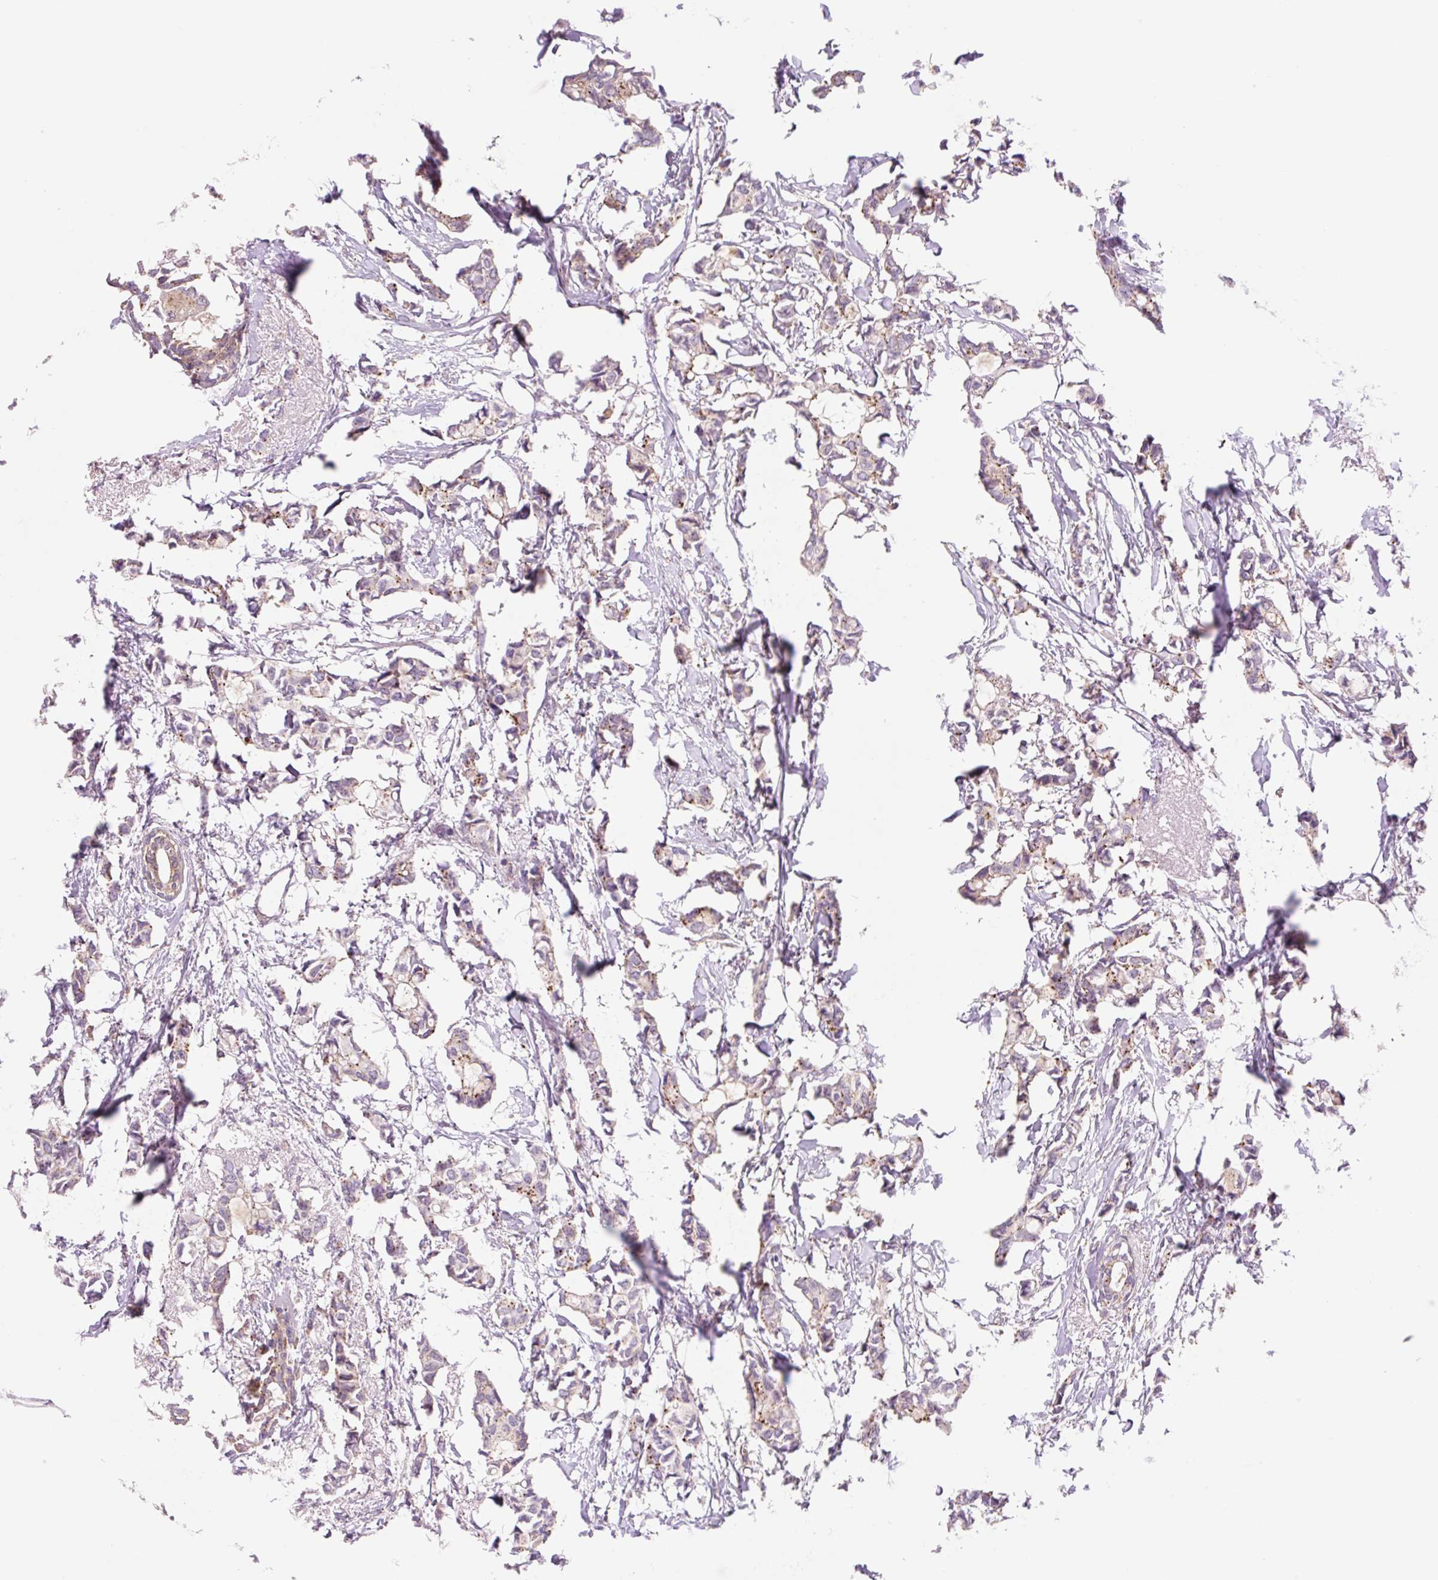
{"staining": {"intensity": "weak", "quantity": "<25%", "location": "cytoplasmic/membranous"}, "tissue": "breast cancer", "cell_type": "Tumor cells", "image_type": "cancer", "snomed": [{"axis": "morphology", "description": "Duct carcinoma"}, {"axis": "topography", "description": "Breast"}], "caption": "Tumor cells are negative for brown protein staining in infiltrating ductal carcinoma (breast).", "gene": "VPS4A", "patient": {"sex": "female", "age": 73}}